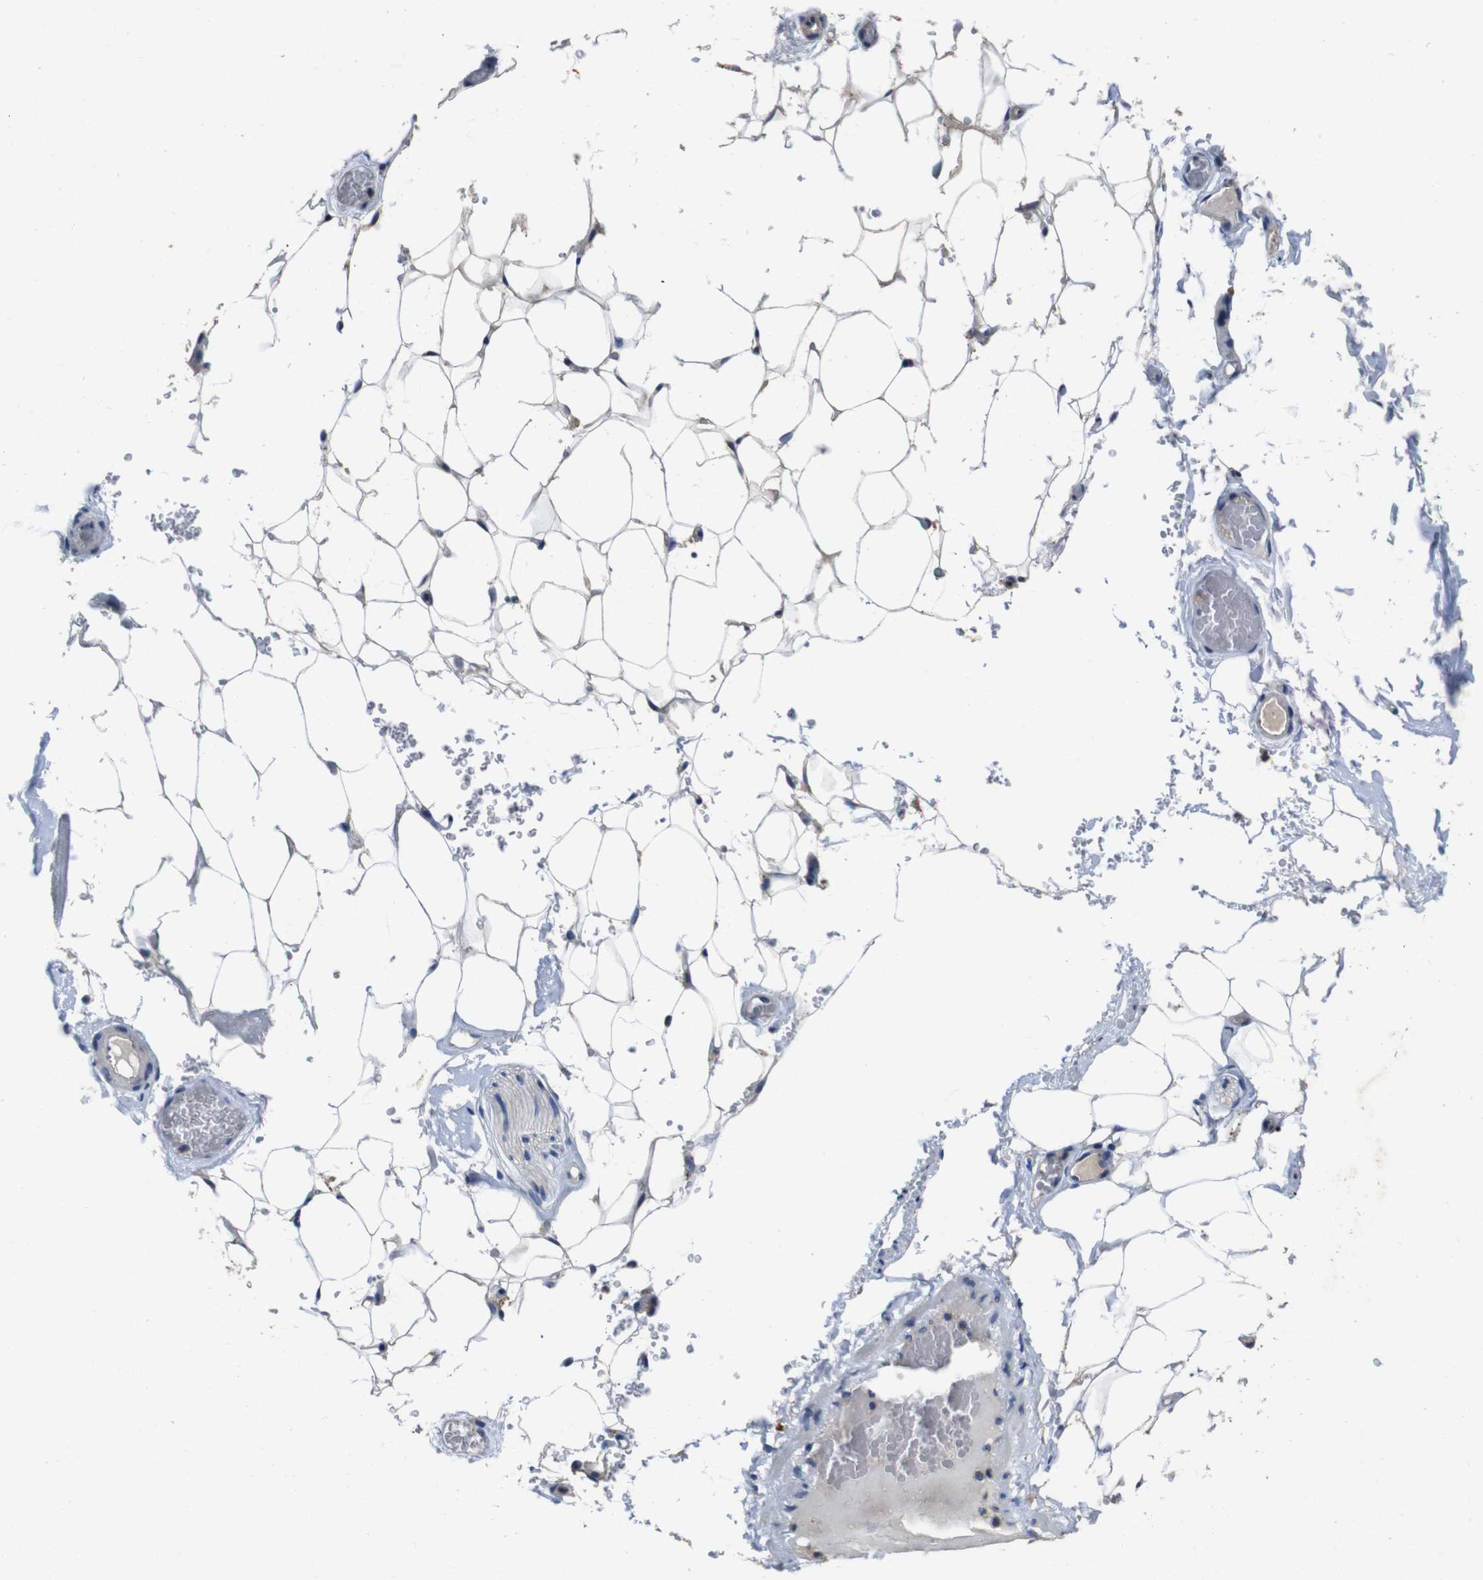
{"staining": {"intensity": "negative", "quantity": "none", "location": "none"}, "tissue": "adipose tissue", "cell_type": "Adipocytes", "image_type": "normal", "snomed": [{"axis": "morphology", "description": "Normal tissue, NOS"}, {"axis": "topography", "description": "Peripheral nerve tissue"}], "caption": "Human adipose tissue stained for a protein using immunohistochemistry exhibits no positivity in adipocytes.", "gene": "GLIPR1", "patient": {"sex": "male", "age": 70}}